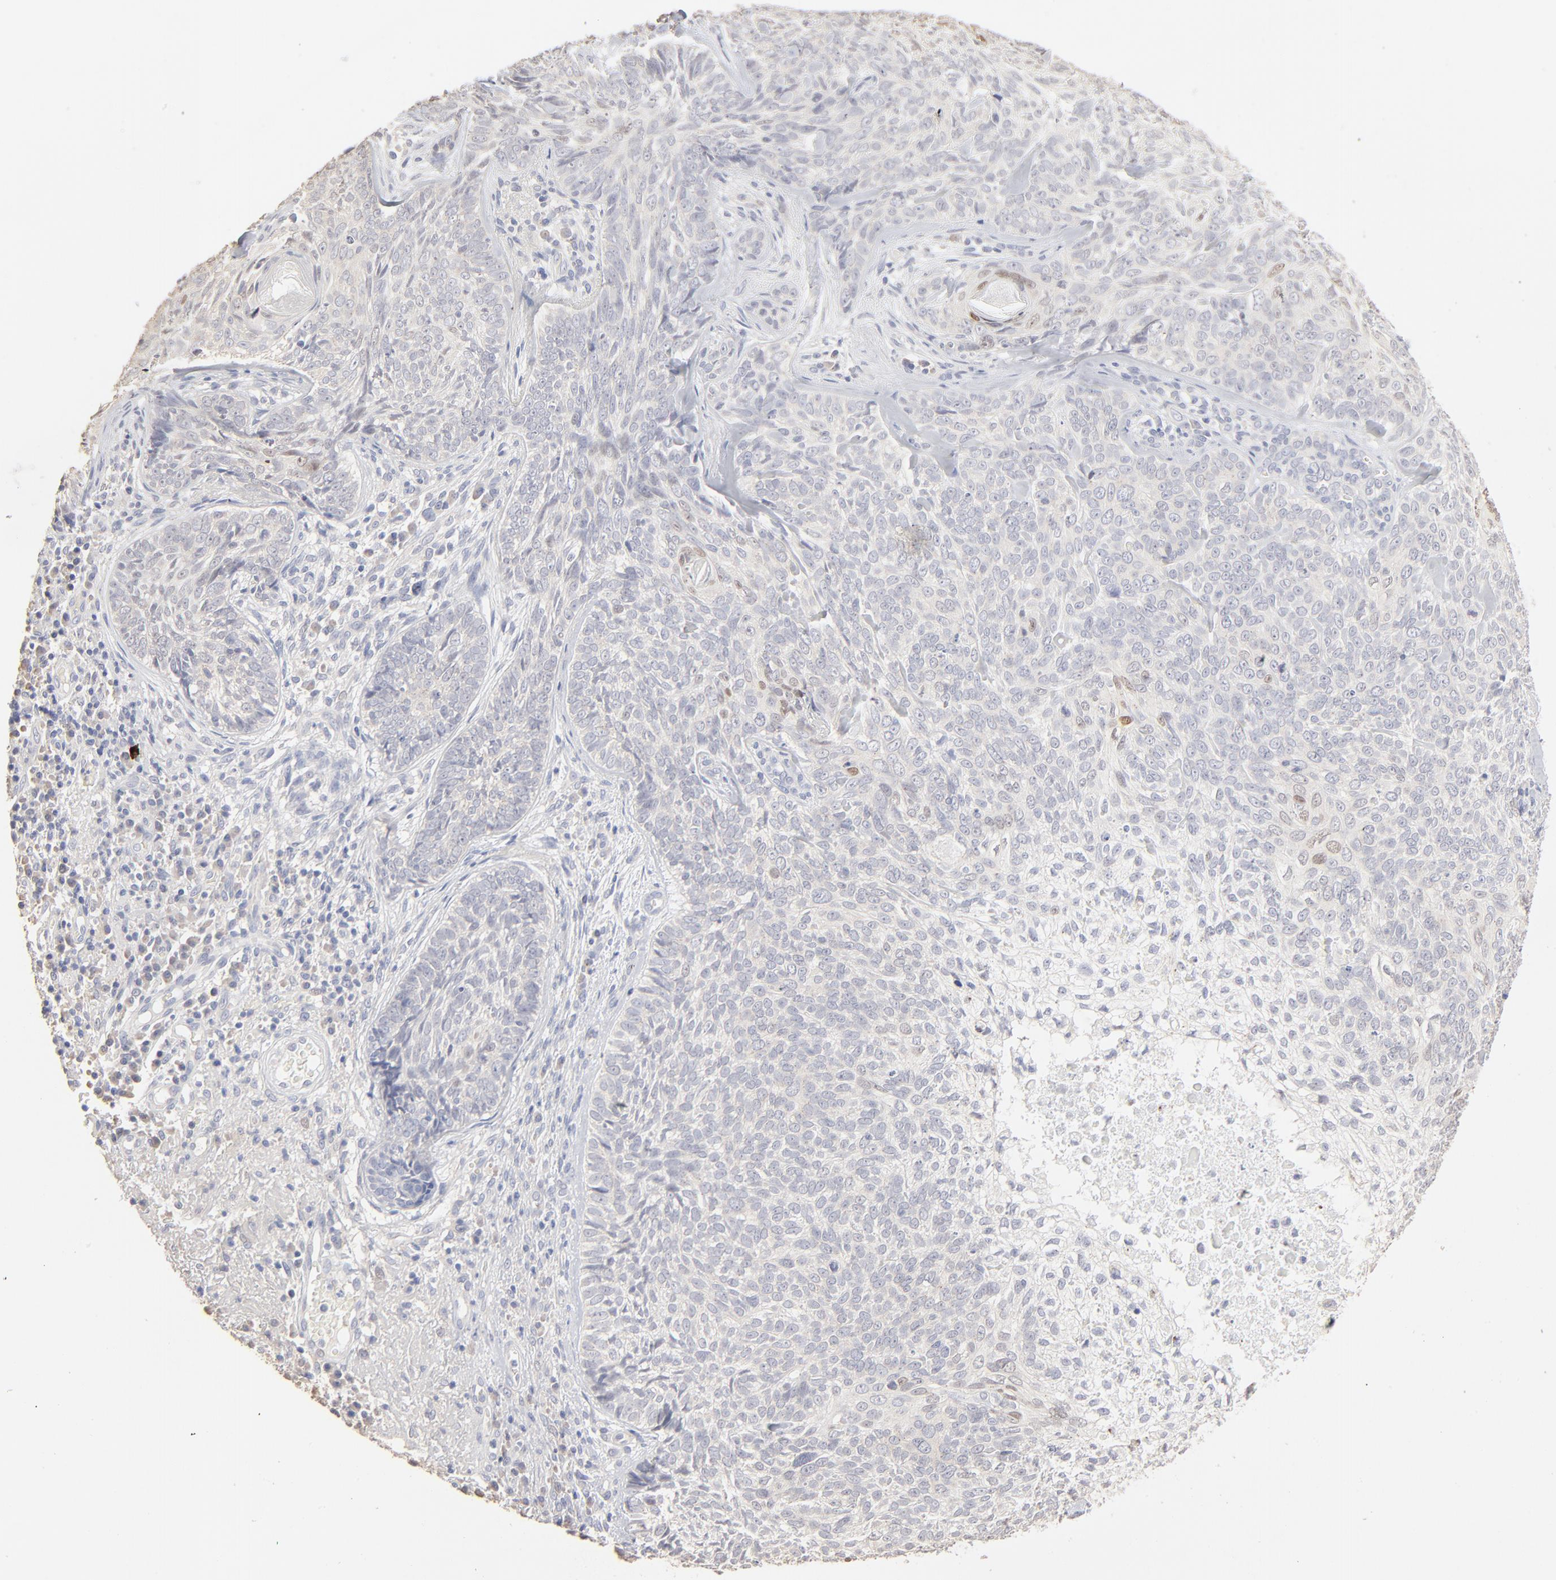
{"staining": {"intensity": "weak", "quantity": "<25%", "location": "cytoplasmic/membranous,nuclear"}, "tissue": "skin cancer", "cell_type": "Tumor cells", "image_type": "cancer", "snomed": [{"axis": "morphology", "description": "Basal cell carcinoma"}, {"axis": "topography", "description": "Skin"}], "caption": "This is an immunohistochemistry (IHC) histopathology image of basal cell carcinoma (skin). There is no expression in tumor cells.", "gene": "DNAL4", "patient": {"sex": "male", "age": 72}}